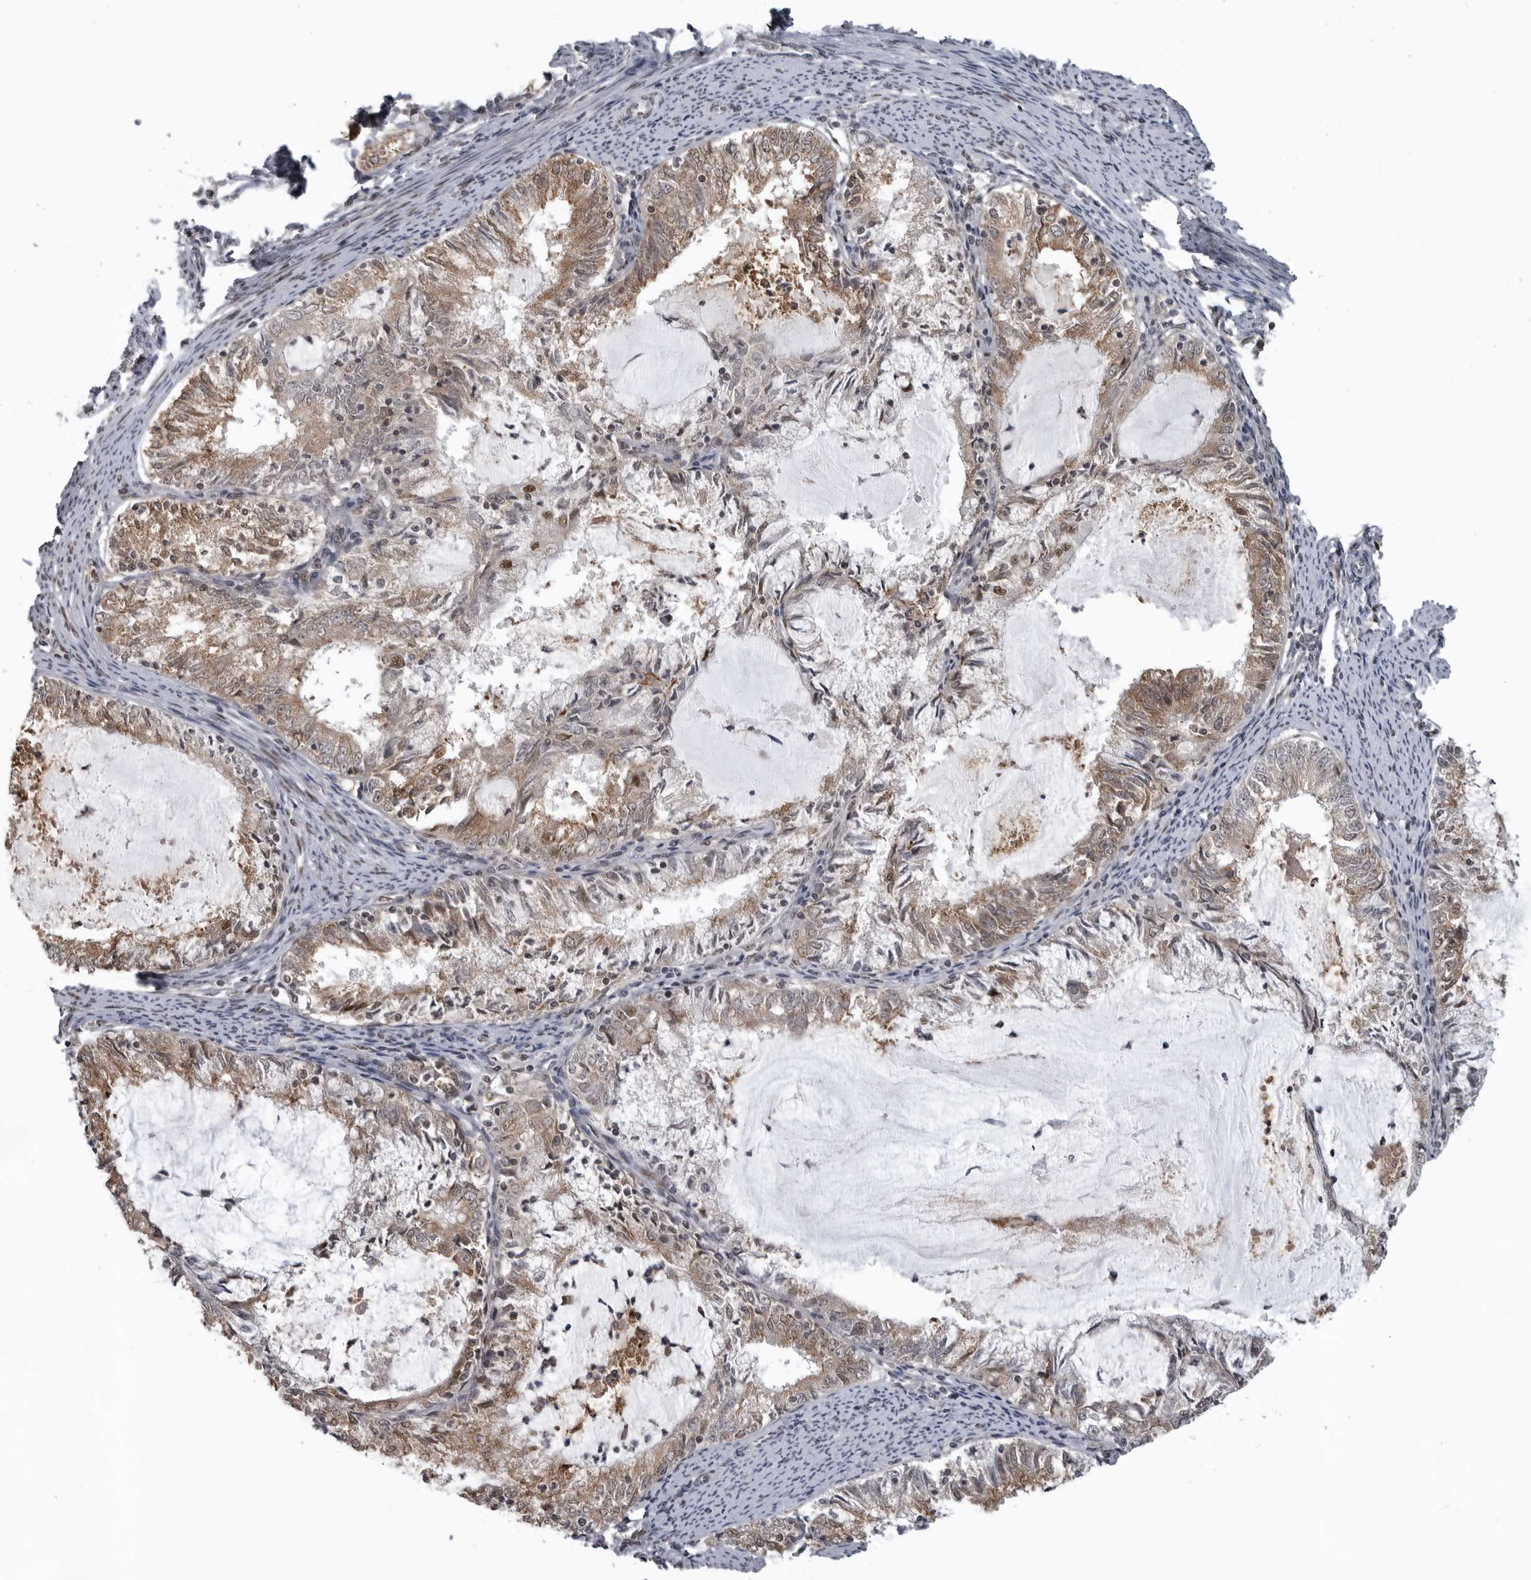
{"staining": {"intensity": "moderate", "quantity": ">75%", "location": "cytoplasmic/membranous,nuclear"}, "tissue": "endometrial cancer", "cell_type": "Tumor cells", "image_type": "cancer", "snomed": [{"axis": "morphology", "description": "Adenocarcinoma, NOS"}, {"axis": "topography", "description": "Endometrium"}], "caption": "Adenocarcinoma (endometrial) stained for a protein displays moderate cytoplasmic/membranous and nuclear positivity in tumor cells. Nuclei are stained in blue.", "gene": "C8orf58", "patient": {"sex": "female", "age": 57}}